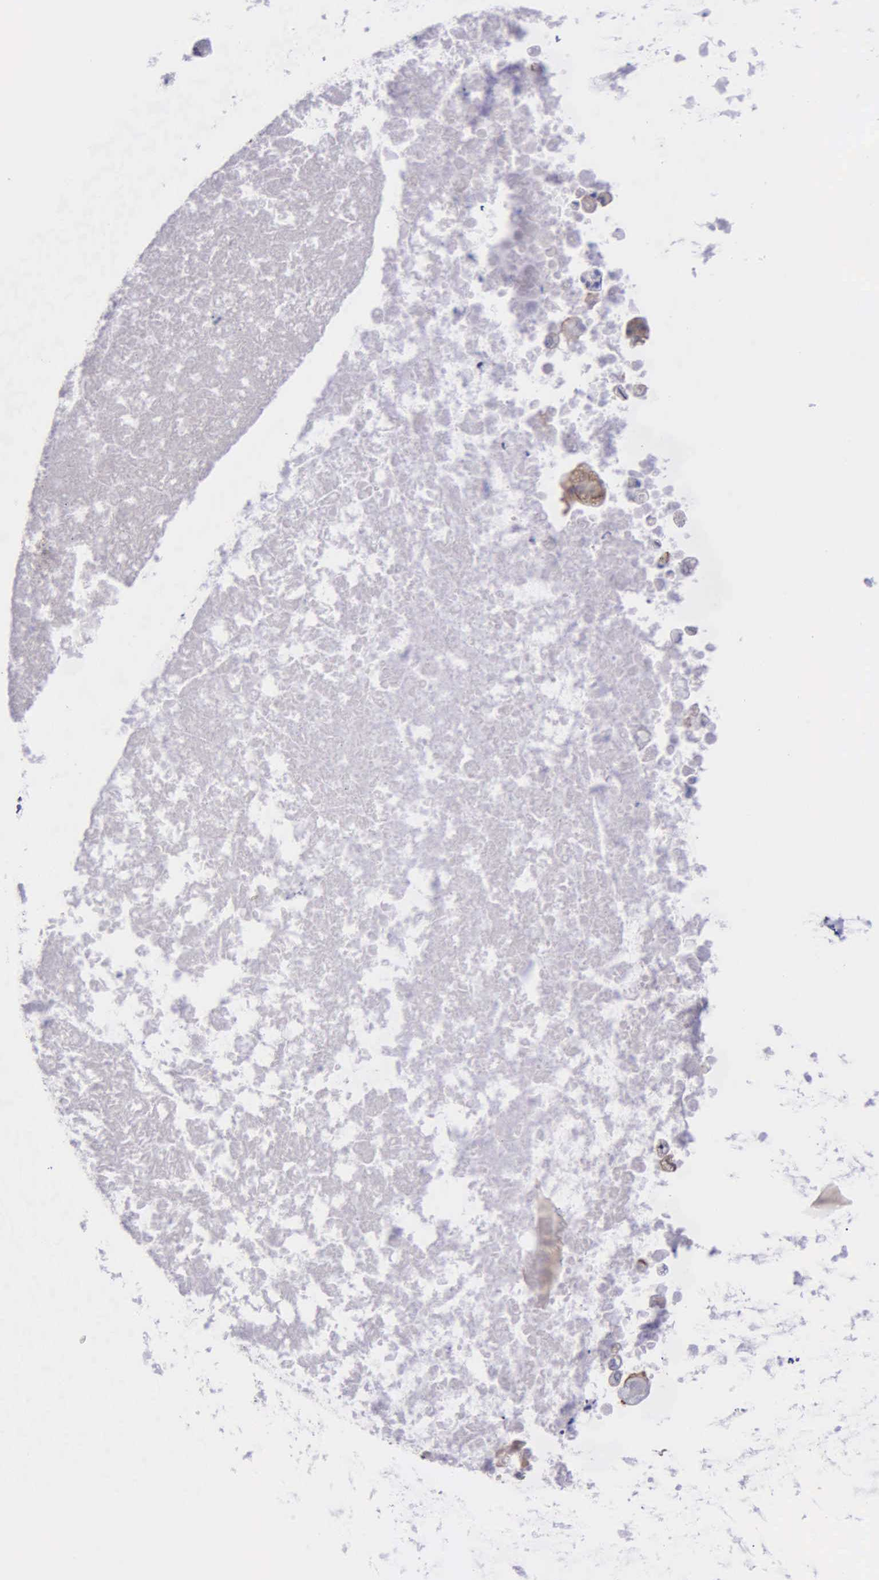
{"staining": {"intensity": "weak", "quantity": ">75%", "location": "cytoplasmic/membranous"}, "tissue": "ovarian cancer", "cell_type": "Tumor cells", "image_type": "cancer", "snomed": [{"axis": "morphology", "description": "Cystadenocarcinoma, mucinous, NOS"}, {"axis": "topography", "description": "Ovary"}], "caption": "Protein expression analysis of ovarian cancer reveals weak cytoplasmic/membranous staining in about >75% of tumor cells.", "gene": "ZC3H12B", "patient": {"sex": "female", "age": 37}}